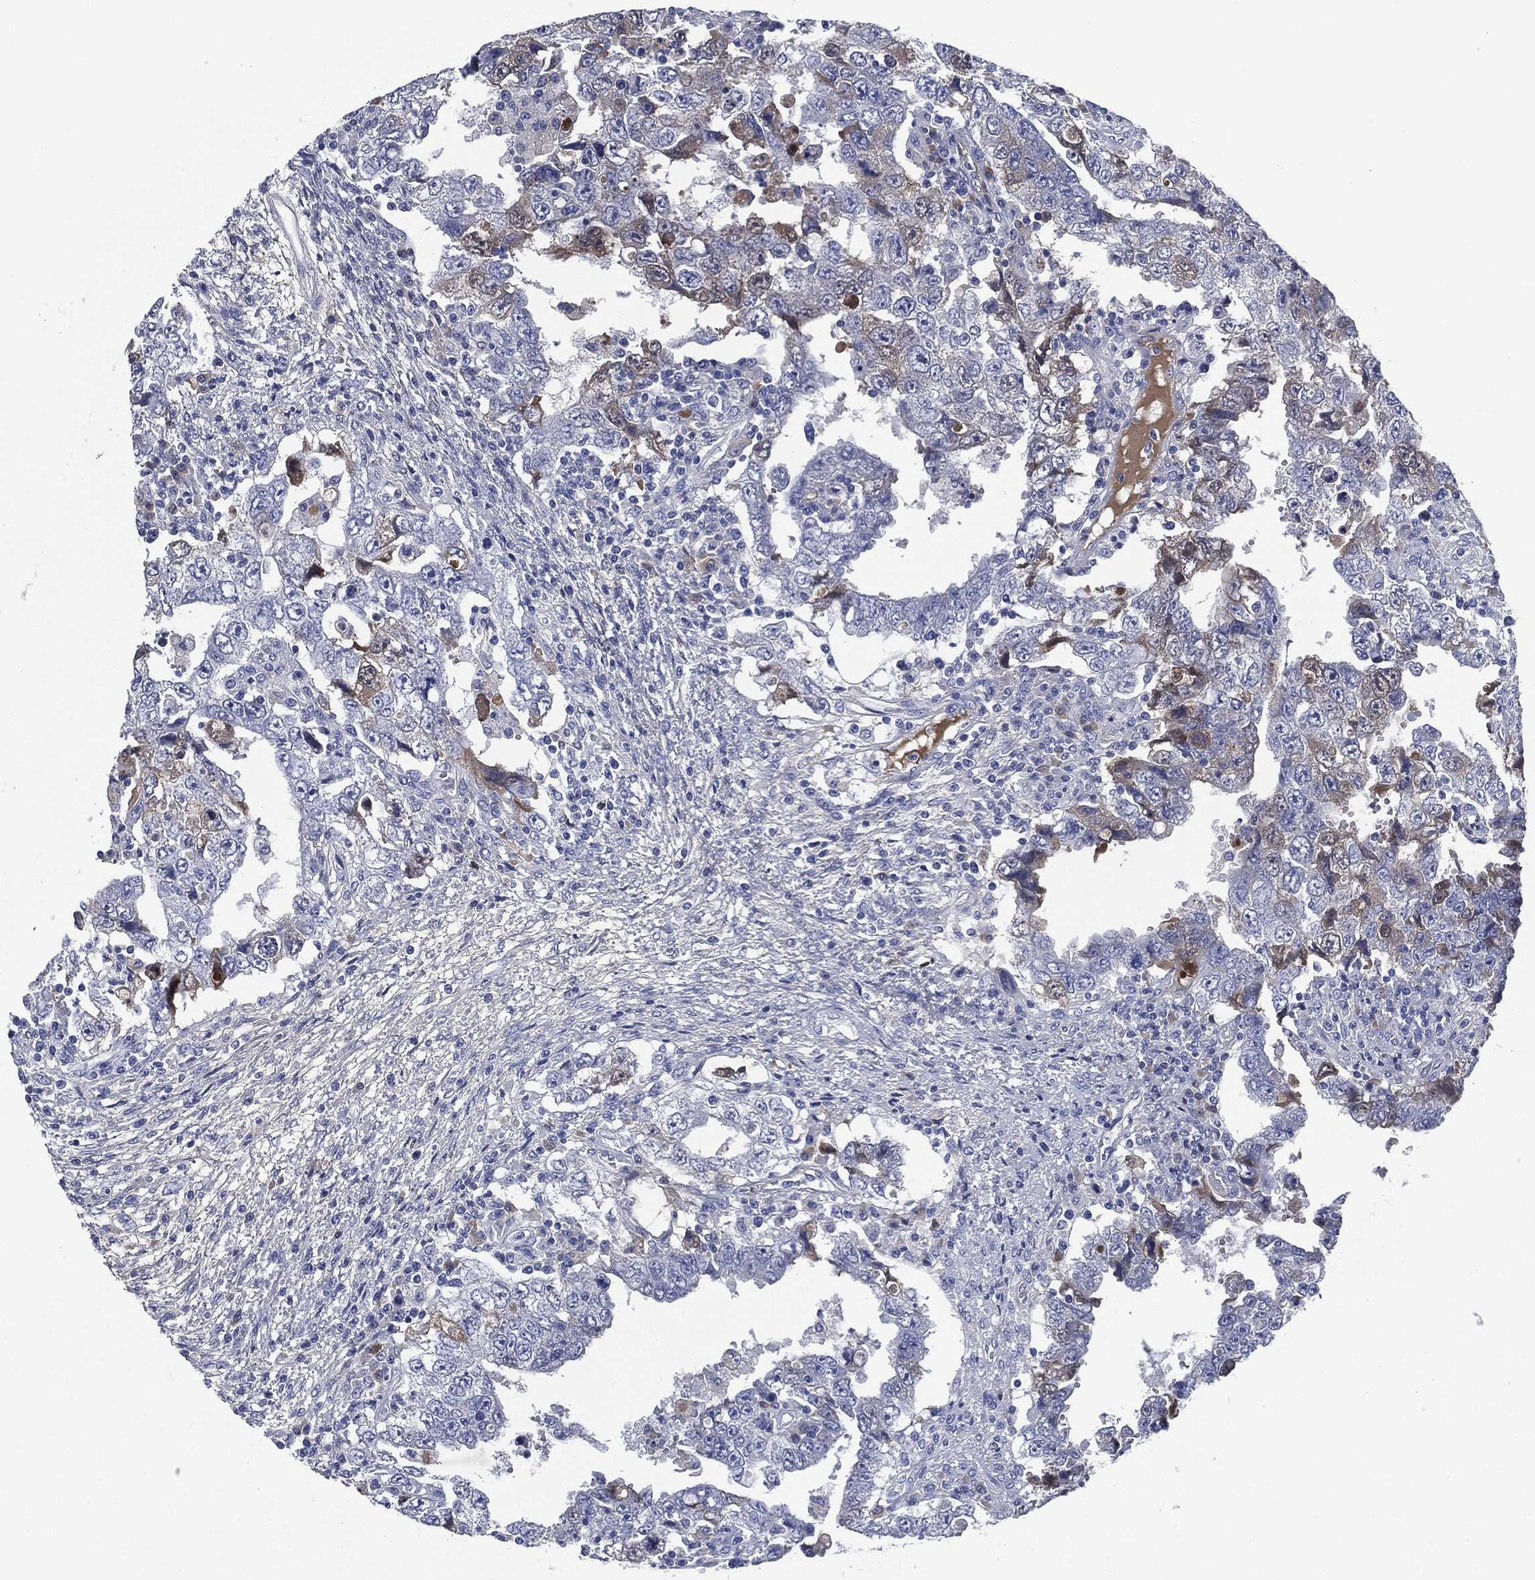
{"staining": {"intensity": "negative", "quantity": "none", "location": "none"}, "tissue": "testis cancer", "cell_type": "Tumor cells", "image_type": "cancer", "snomed": [{"axis": "morphology", "description": "Carcinoma, Embryonal, NOS"}, {"axis": "topography", "description": "Testis"}], "caption": "Immunohistochemistry of human embryonal carcinoma (testis) reveals no expression in tumor cells.", "gene": "SIGLEC7", "patient": {"sex": "male", "age": 26}}